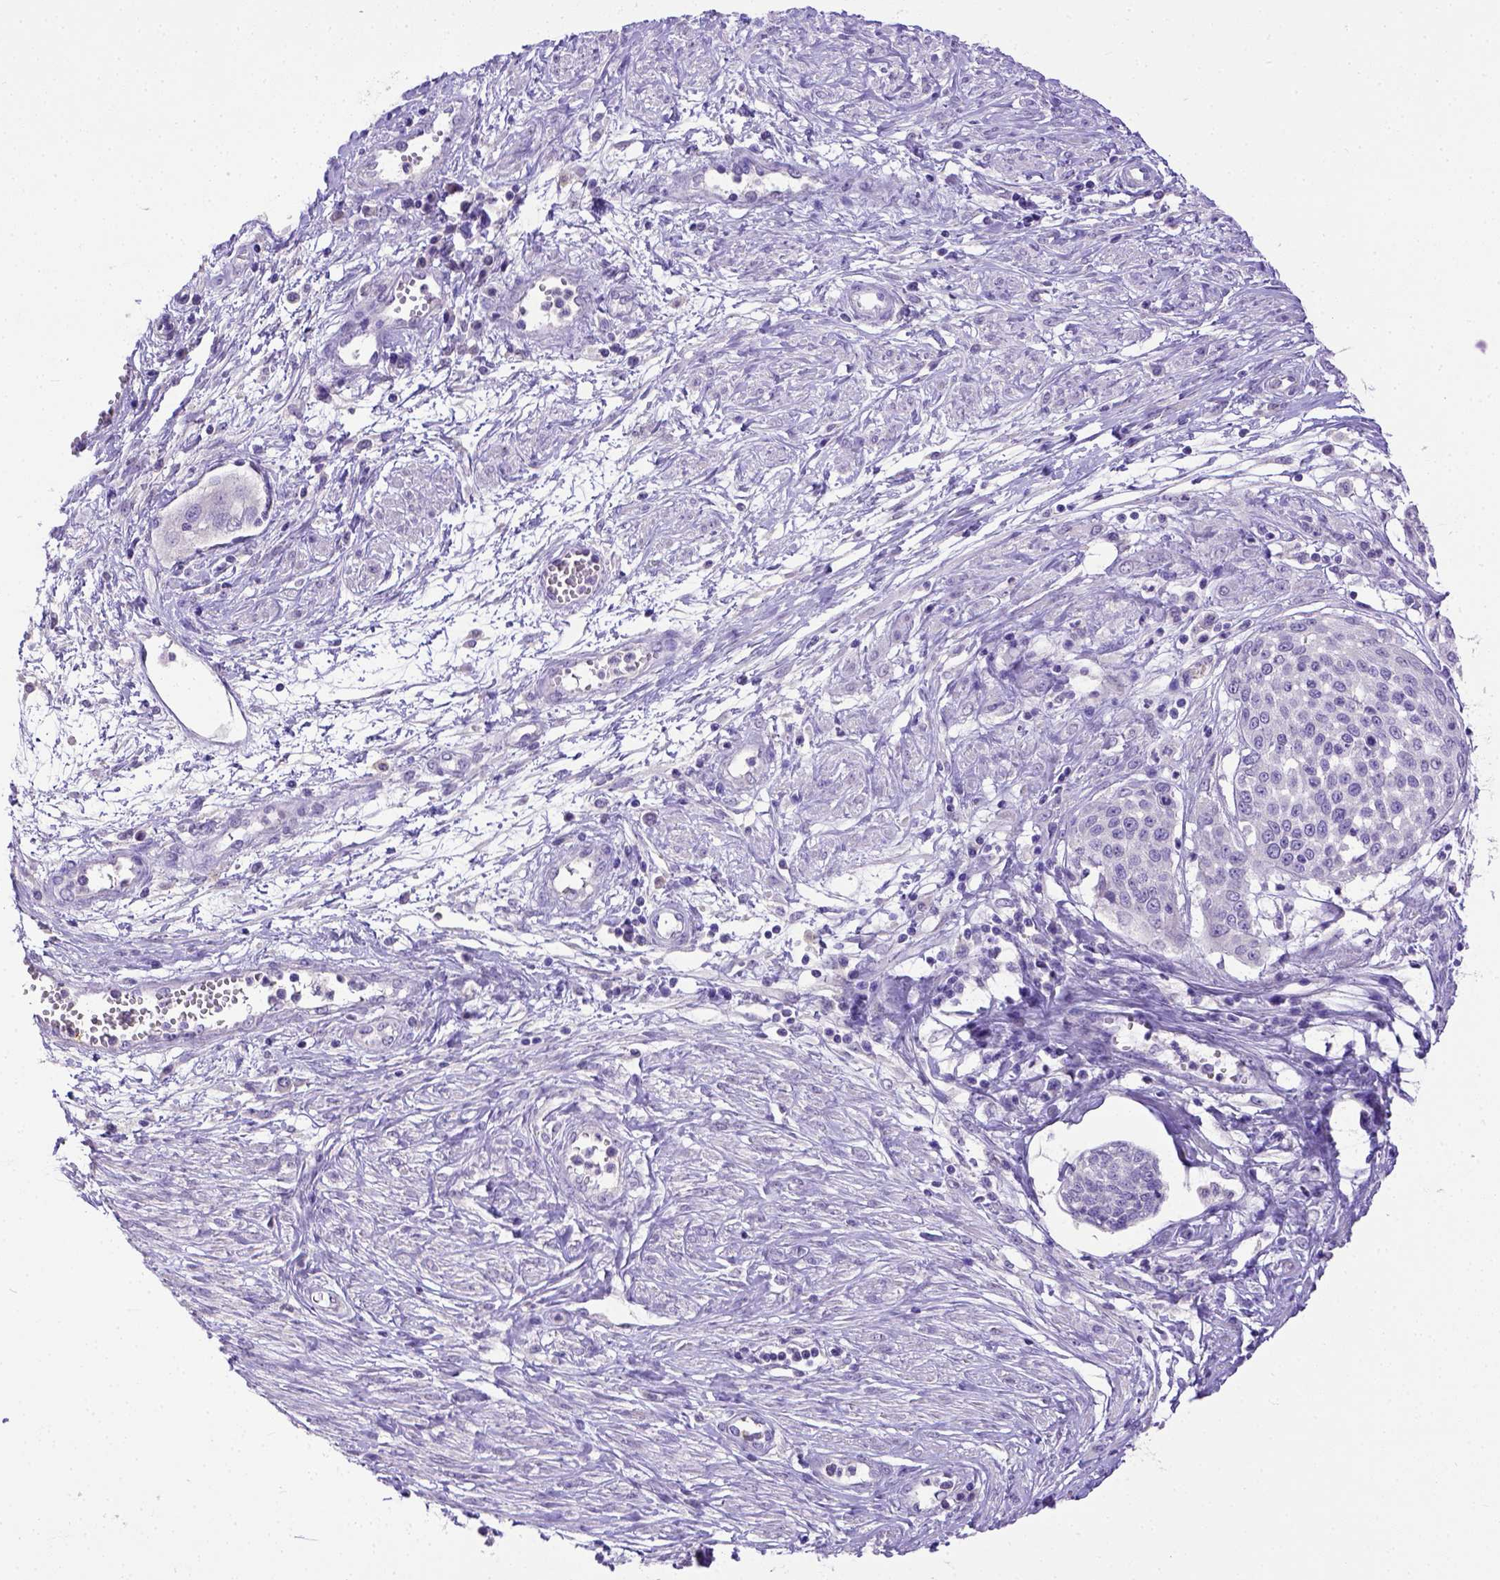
{"staining": {"intensity": "negative", "quantity": "none", "location": "none"}, "tissue": "cervical cancer", "cell_type": "Tumor cells", "image_type": "cancer", "snomed": [{"axis": "morphology", "description": "Squamous cell carcinoma, NOS"}, {"axis": "topography", "description": "Cervix"}], "caption": "Squamous cell carcinoma (cervical) was stained to show a protein in brown. There is no significant positivity in tumor cells. (Brightfield microscopy of DAB immunohistochemistry (IHC) at high magnification).", "gene": "B3GAT1", "patient": {"sex": "female", "age": 34}}